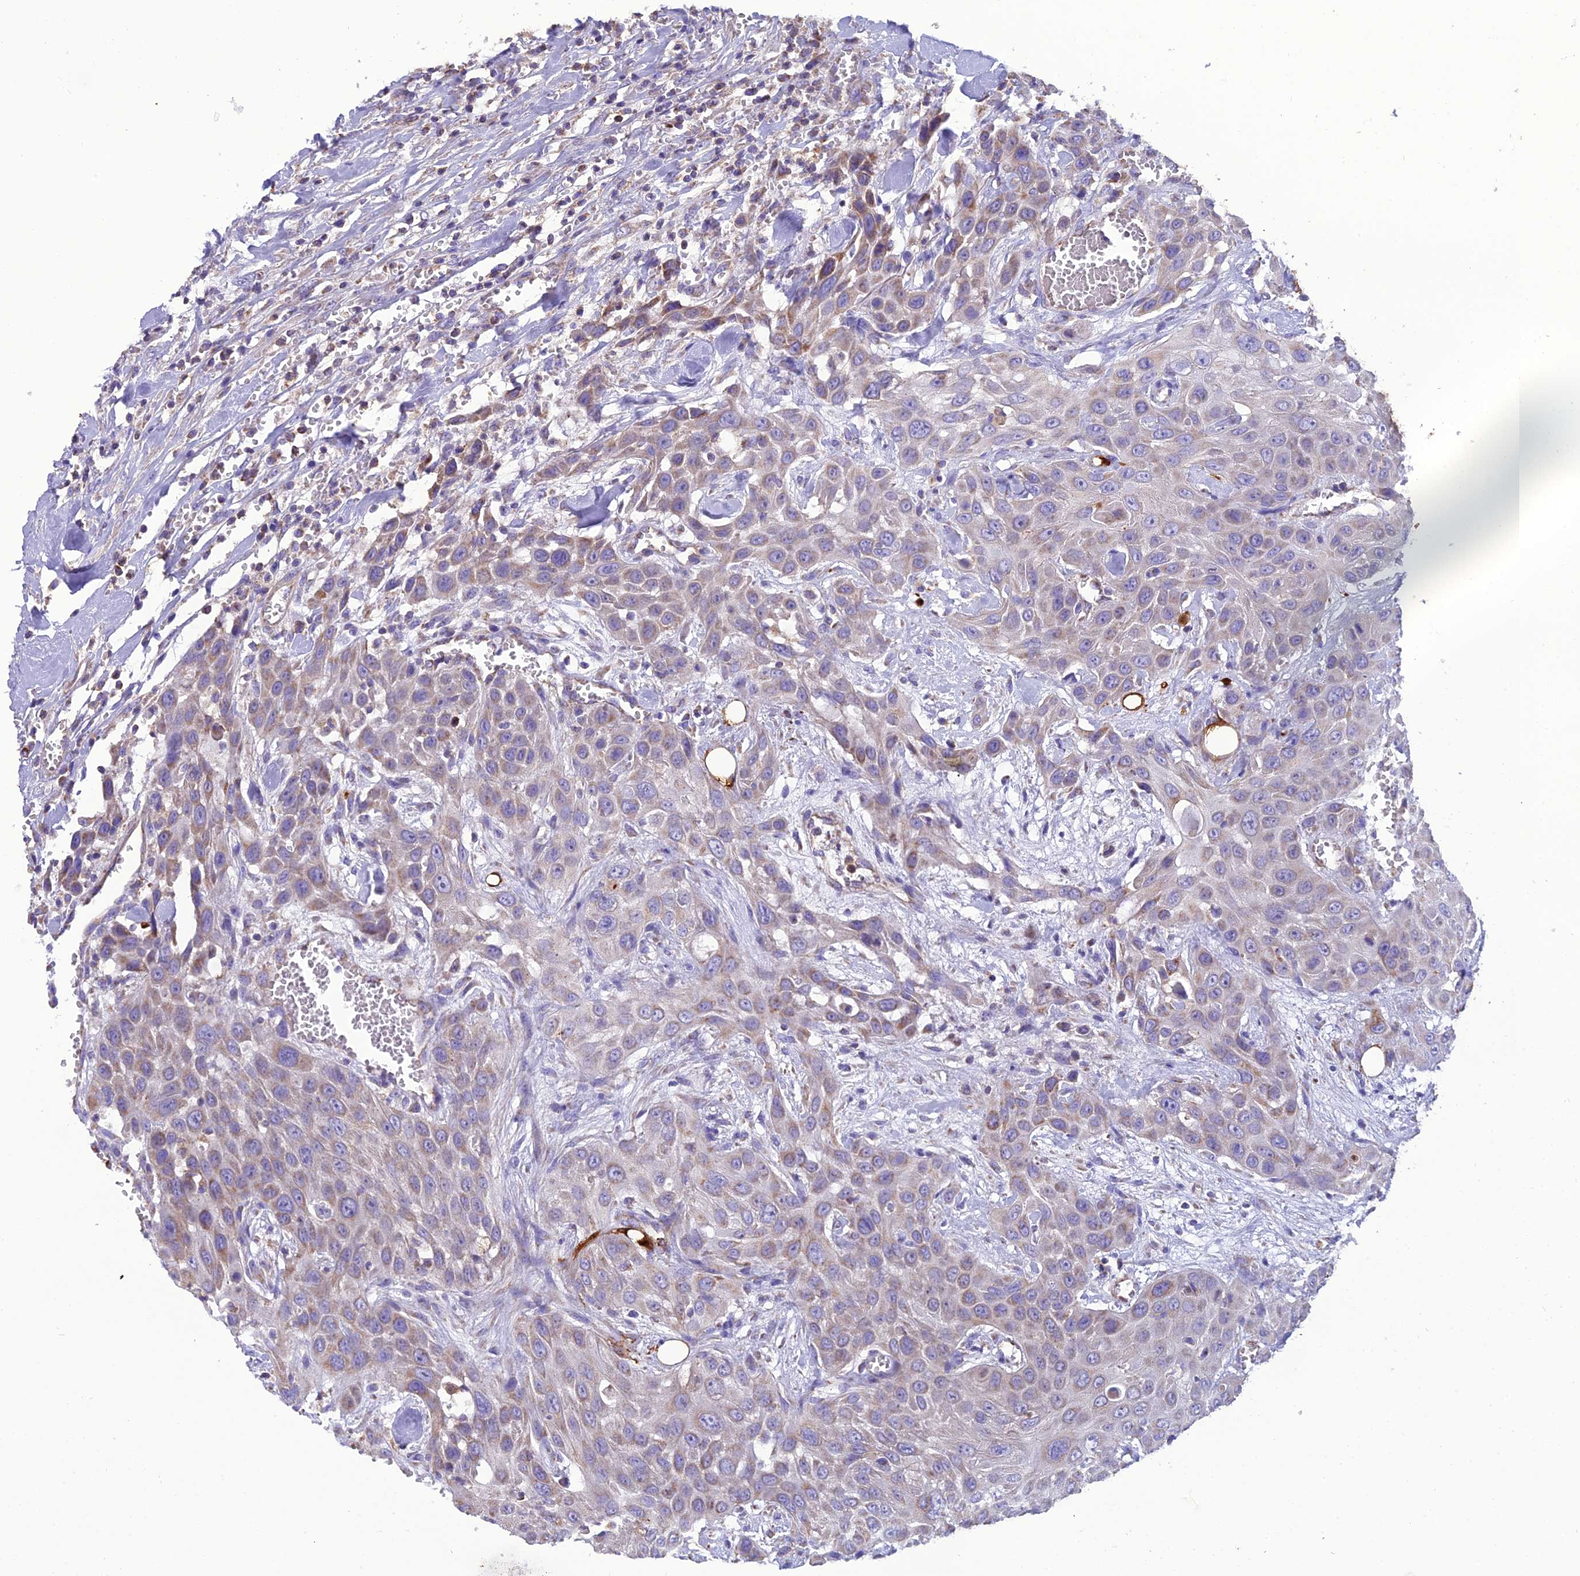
{"staining": {"intensity": "weak", "quantity": "25%-75%", "location": "cytoplasmic/membranous"}, "tissue": "head and neck cancer", "cell_type": "Tumor cells", "image_type": "cancer", "snomed": [{"axis": "morphology", "description": "Squamous cell carcinoma, NOS"}, {"axis": "topography", "description": "Head-Neck"}], "caption": "Head and neck cancer tissue displays weak cytoplasmic/membranous expression in approximately 25%-75% of tumor cells, visualized by immunohistochemistry.", "gene": "GPD1", "patient": {"sex": "male", "age": 81}}